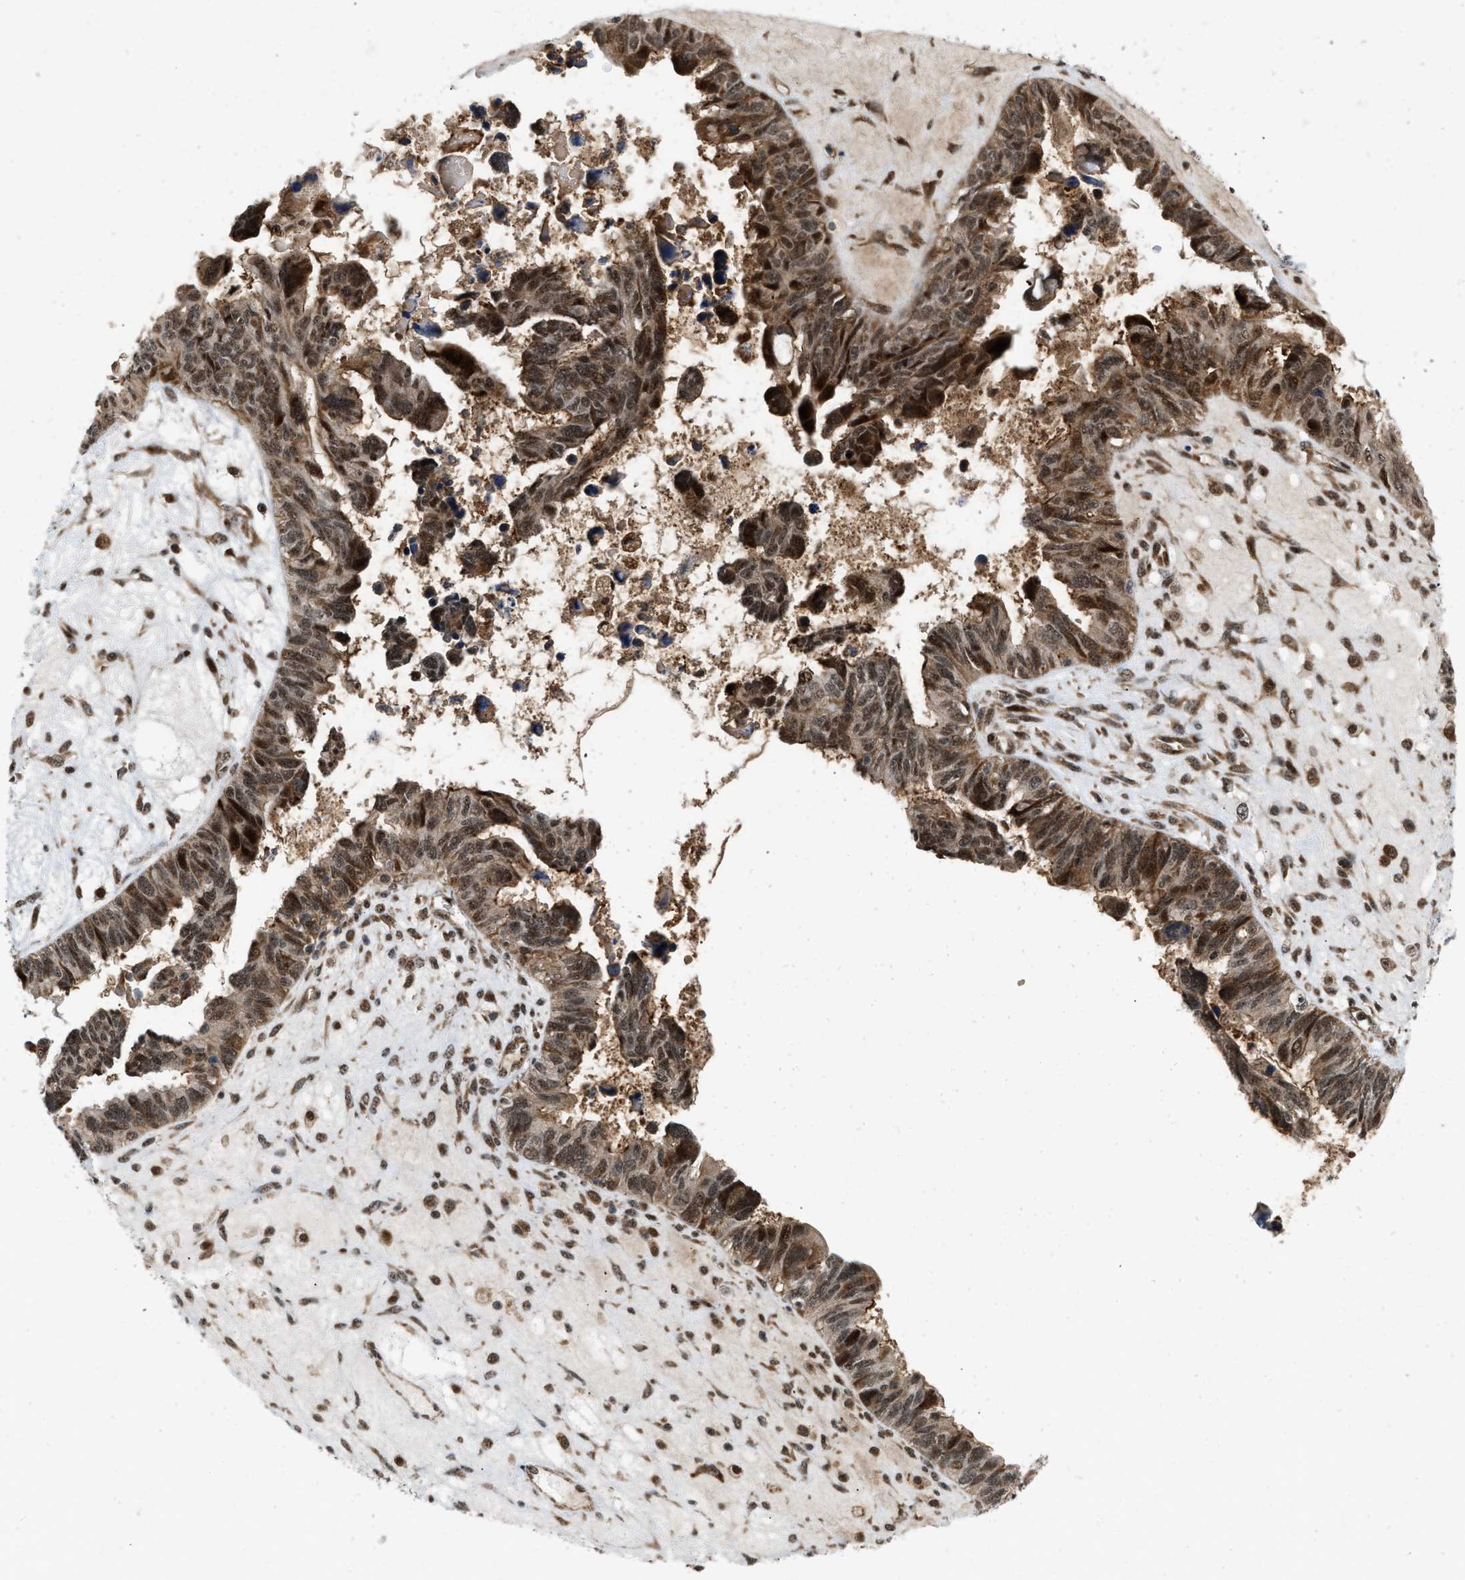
{"staining": {"intensity": "moderate", "quantity": ">75%", "location": "cytoplasmic/membranous,nuclear"}, "tissue": "ovarian cancer", "cell_type": "Tumor cells", "image_type": "cancer", "snomed": [{"axis": "morphology", "description": "Cystadenocarcinoma, serous, NOS"}, {"axis": "topography", "description": "Ovary"}], "caption": "There is medium levels of moderate cytoplasmic/membranous and nuclear expression in tumor cells of ovarian cancer (serous cystadenocarcinoma), as demonstrated by immunohistochemical staining (brown color).", "gene": "ANKRD11", "patient": {"sex": "female", "age": 79}}